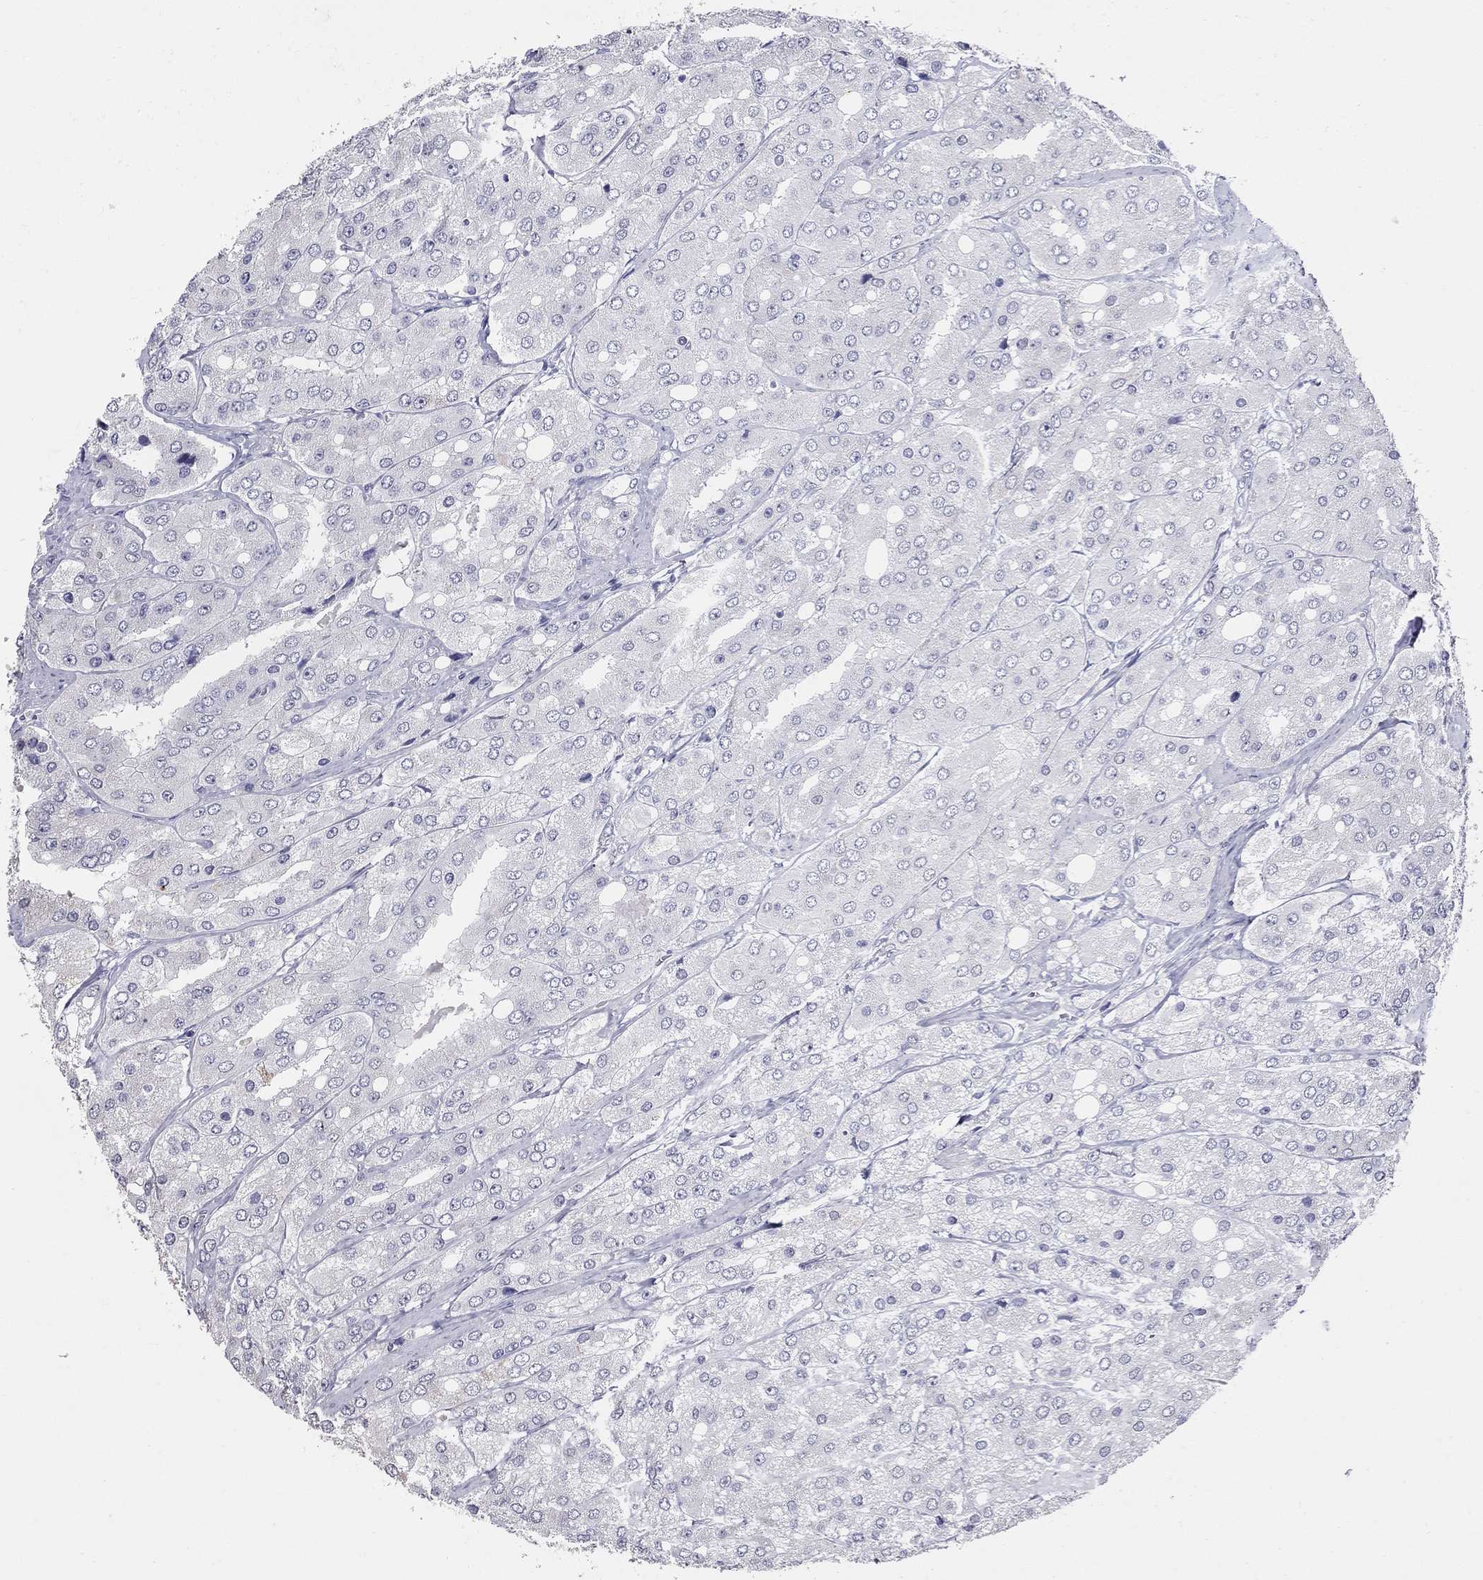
{"staining": {"intensity": "negative", "quantity": "none", "location": "none"}, "tissue": "prostate cancer", "cell_type": "Tumor cells", "image_type": "cancer", "snomed": [{"axis": "morphology", "description": "Adenocarcinoma, Low grade"}, {"axis": "topography", "description": "Prostate"}], "caption": "Tumor cells are negative for protein expression in human prostate cancer.", "gene": "SHOC2", "patient": {"sex": "male", "age": 69}}